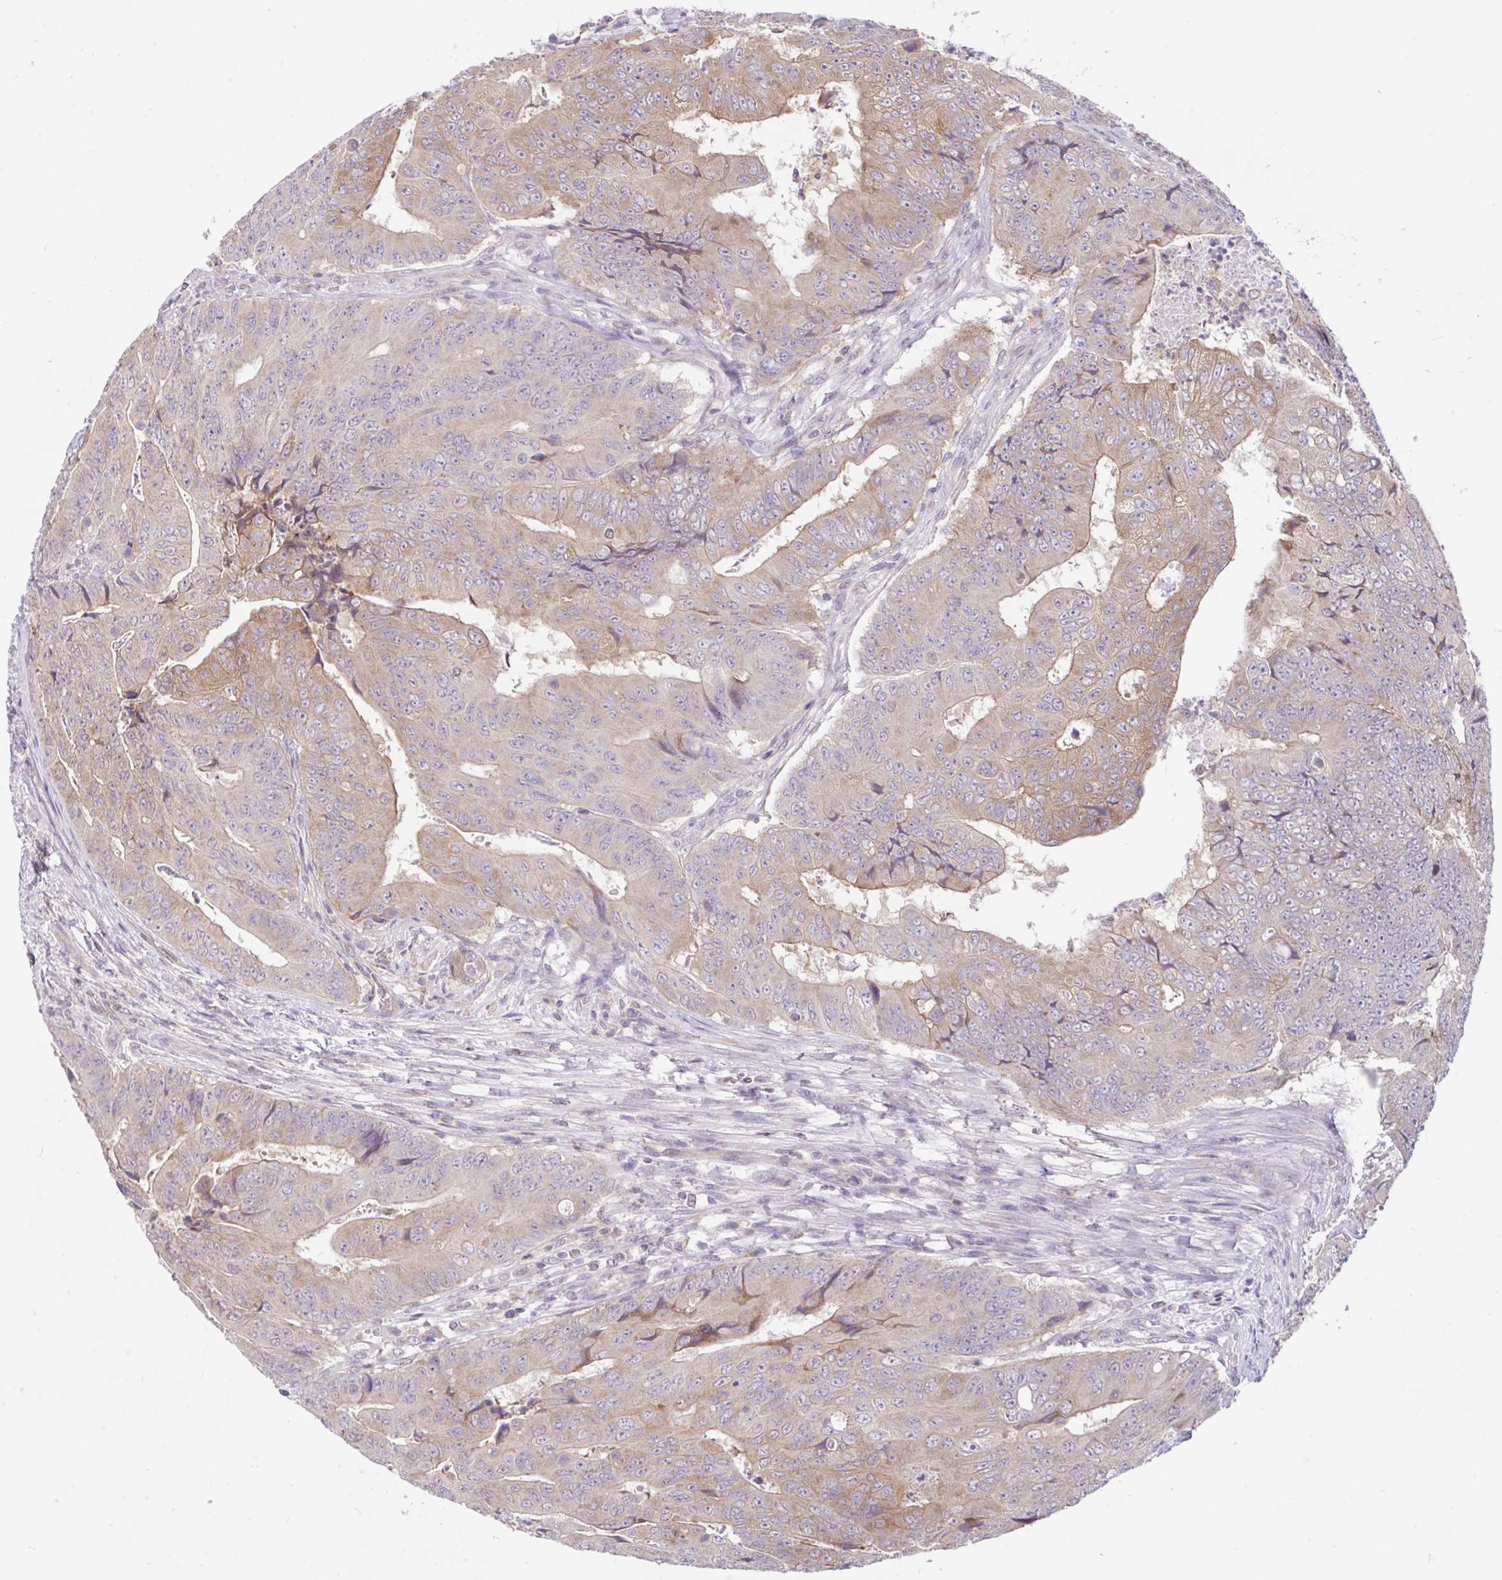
{"staining": {"intensity": "weak", "quantity": "25%-75%", "location": "cytoplasmic/membranous"}, "tissue": "colorectal cancer", "cell_type": "Tumor cells", "image_type": "cancer", "snomed": [{"axis": "morphology", "description": "Adenocarcinoma, NOS"}, {"axis": "topography", "description": "Colon"}], "caption": "Colorectal cancer (adenocarcinoma) was stained to show a protein in brown. There is low levels of weak cytoplasmic/membranous expression in approximately 25%-75% of tumor cells.", "gene": "RALBP1", "patient": {"sex": "female", "age": 48}}